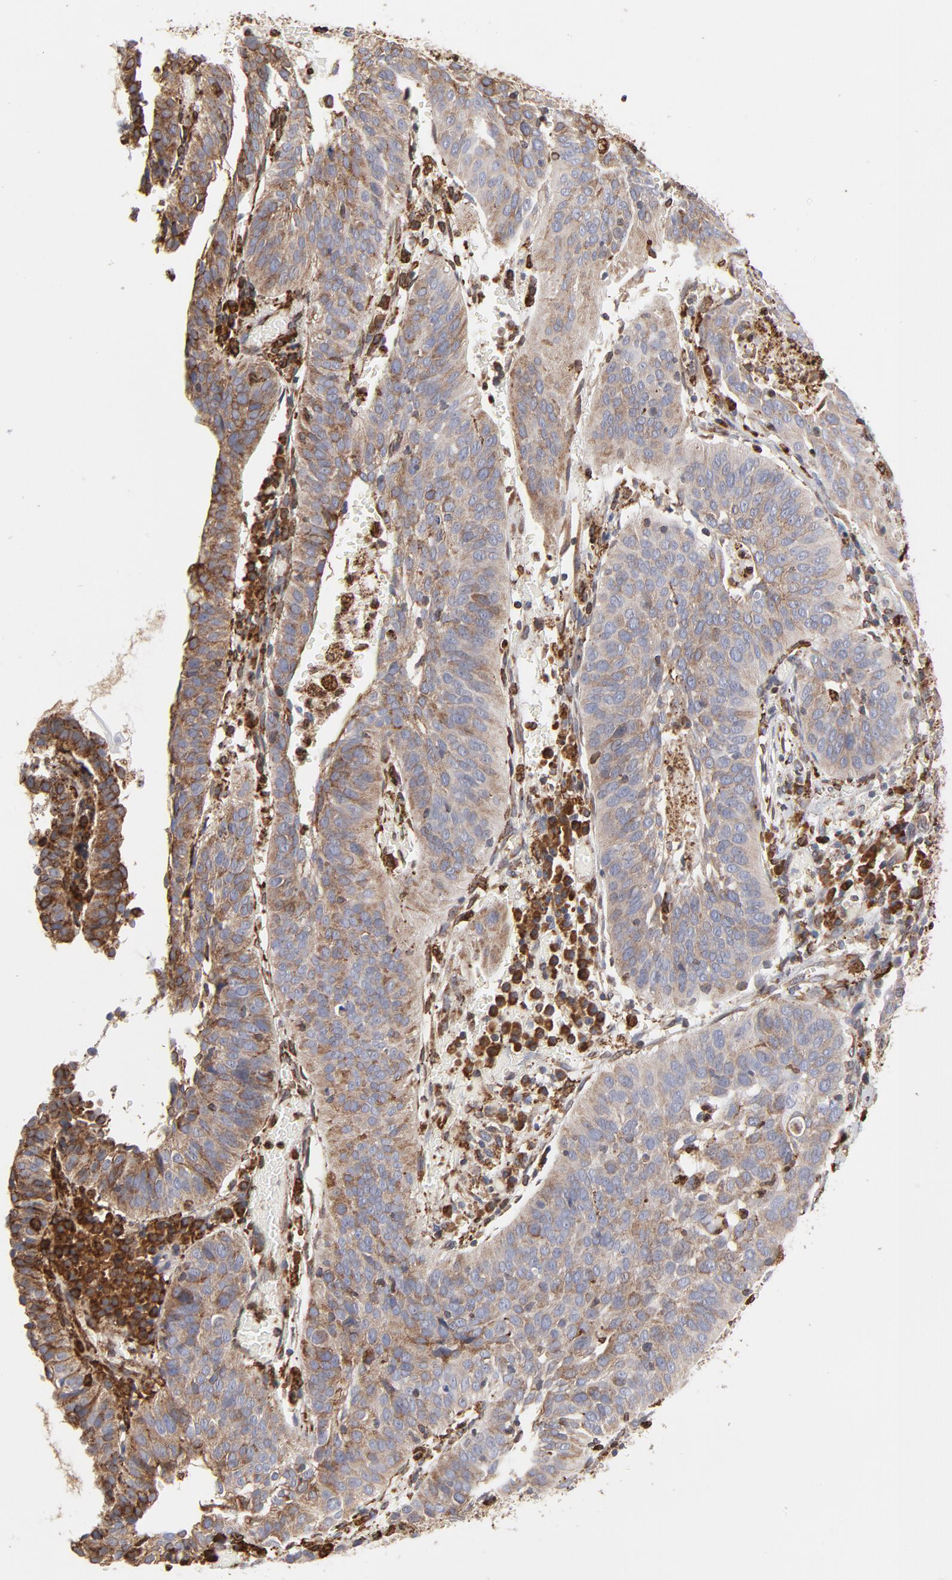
{"staining": {"intensity": "weak", "quantity": ">75%", "location": "cytoplasmic/membranous"}, "tissue": "cervical cancer", "cell_type": "Tumor cells", "image_type": "cancer", "snomed": [{"axis": "morphology", "description": "Squamous cell carcinoma, NOS"}, {"axis": "topography", "description": "Cervix"}], "caption": "High-magnification brightfield microscopy of cervical cancer (squamous cell carcinoma) stained with DAB (brown) and counterstained with hematoxylin (blue). tumor cells exhibit weak cytoplasmic/membranous expression is seen in approximately>75% of cells.", "gene": "CANX", "patient": {"sex": "female", "age": 39}}